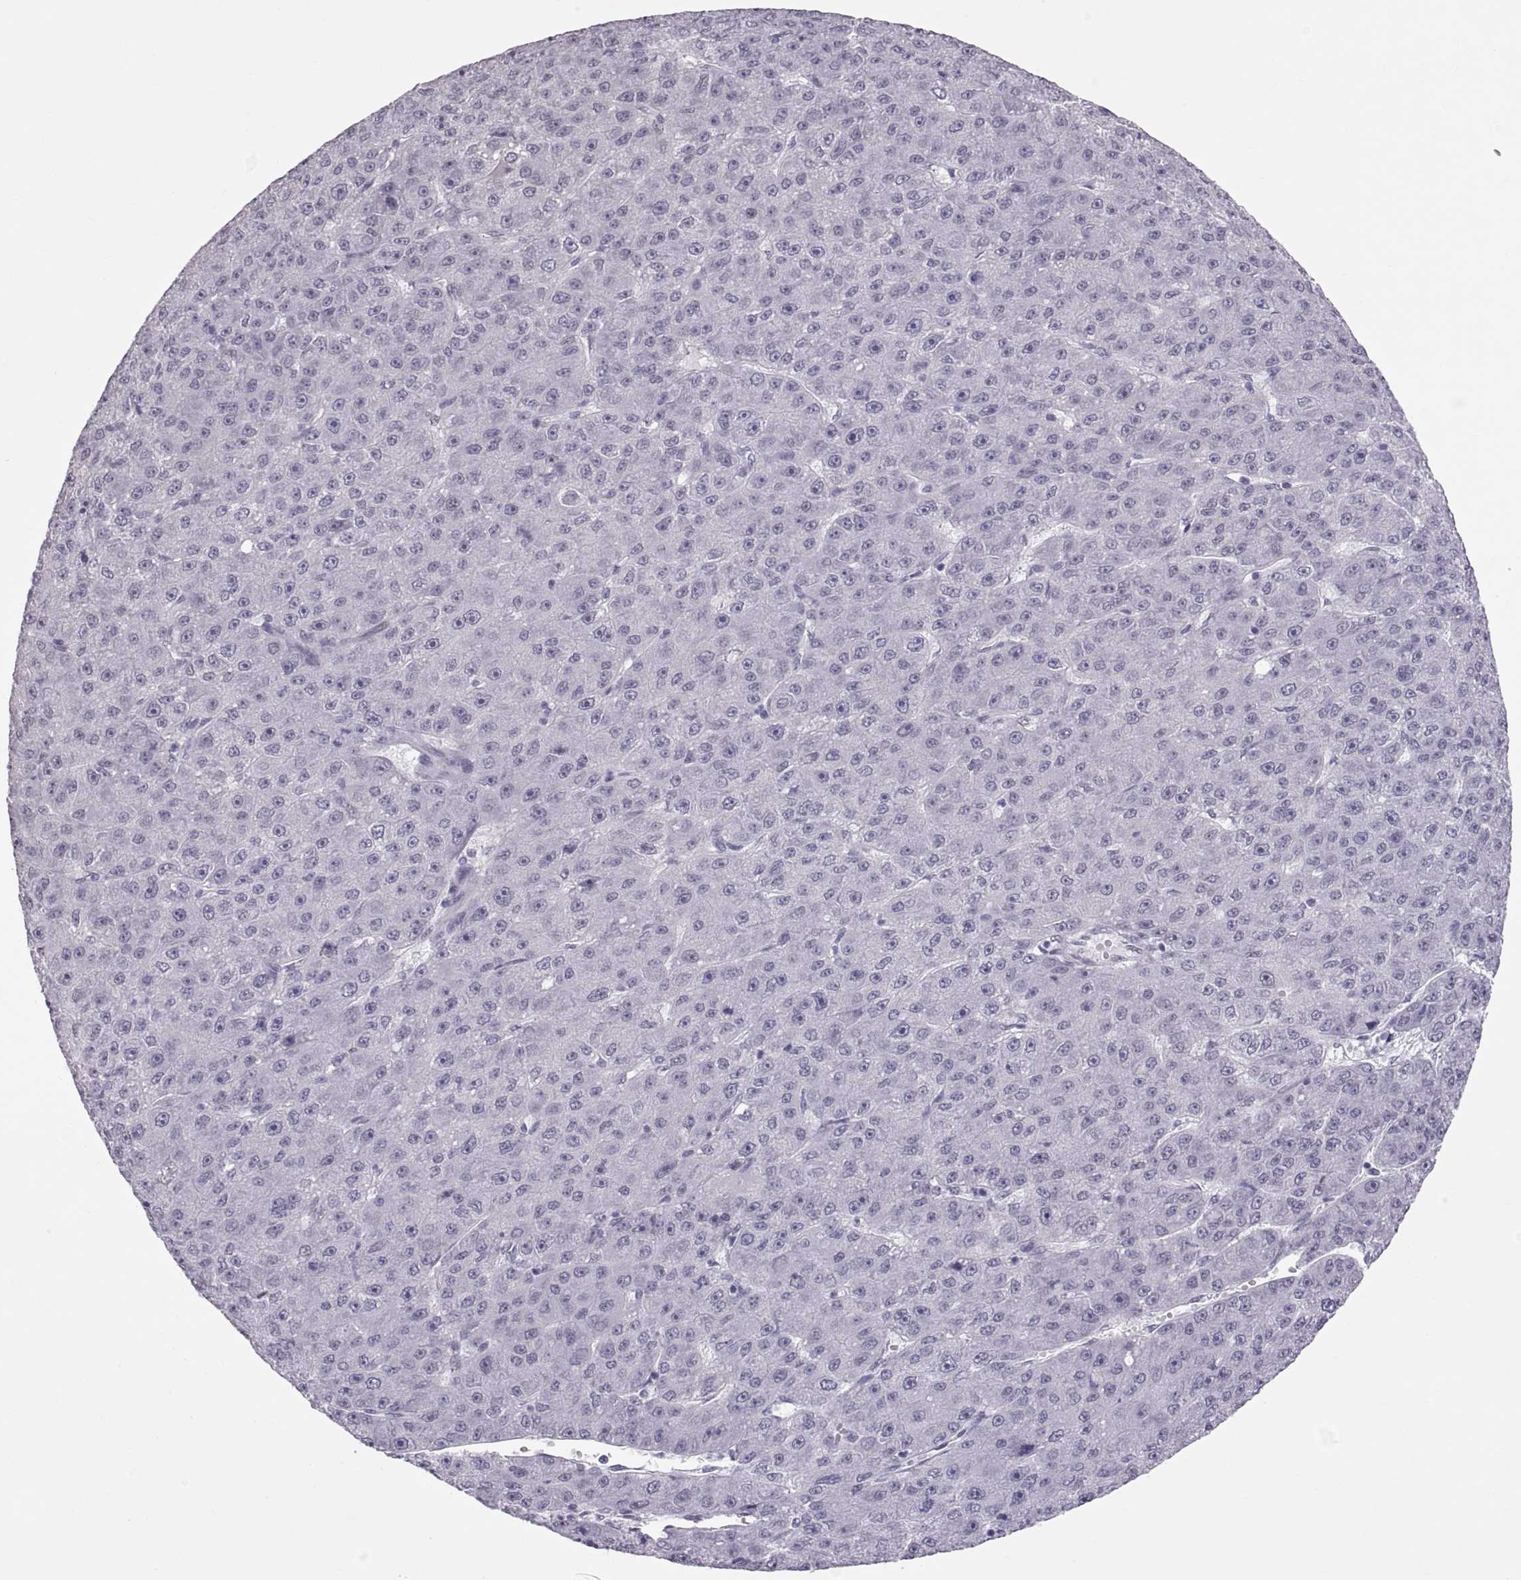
{"staining": {"intensity": "negative", "quantity": "none", "location": "none"}, "tissue": "liver cancer", "cell_type": "Tumor cells", "image_type": "cancer", "snomed": [{"axis": "morphology", "description": "Carcinoma, Hepatocellular, NOS"}, {"axis": "topography", "description": "Liver"}], "caption": "This histopathology image is of hepatocellular carcinoma (liver) stained with immunohistochemistry to label a protein in brown with the nuclei are counter-stained blue. There is no staining in tumor cells. (Brightfield microscopy of DAB IHC at high magnification).", "gene": "KRT77", "patient": {"sex": "male", "age": 67}}